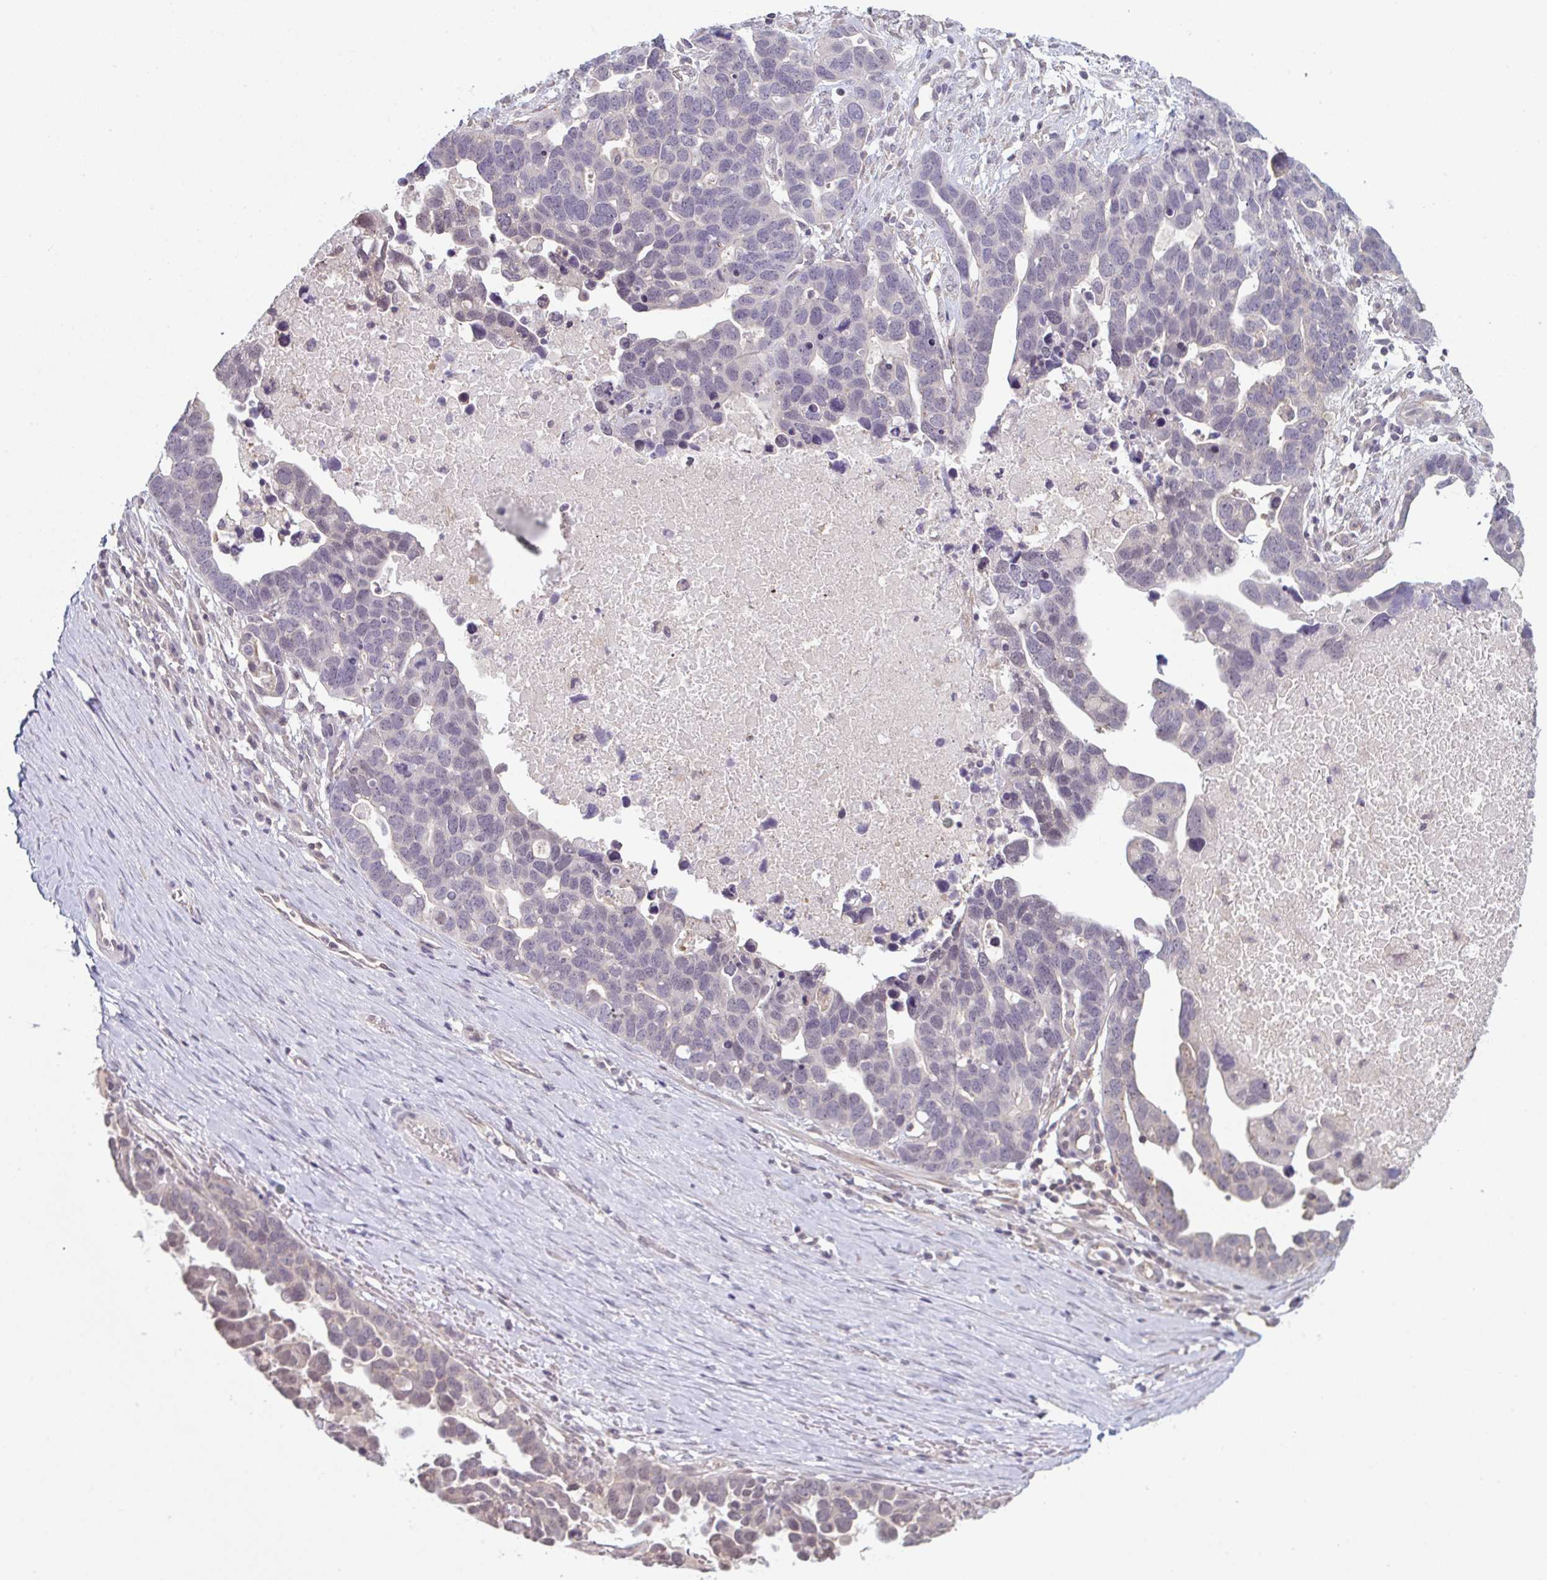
{"staining": {"intensity": "negative", "quantity": "none", "location": "none"}, "tissue": "ovarian cancer", "cell_type": "Tumor cells", "image_type": "cancer", "snomed": [{"axis": "morphology", "description": "Cystadenocarcinoma, serous, NOS"}, {"axis": "topography", "description": "Ovary"}], "caption": "DAB (3,3'-diaminobenzidine) immunohistochemical staining of serous cystadenocarcinoma (ovarian) exhibits no significant staining in tumor cells.", "gene": "ZNF214", "patient": {"sex": "female", "age": 54}}